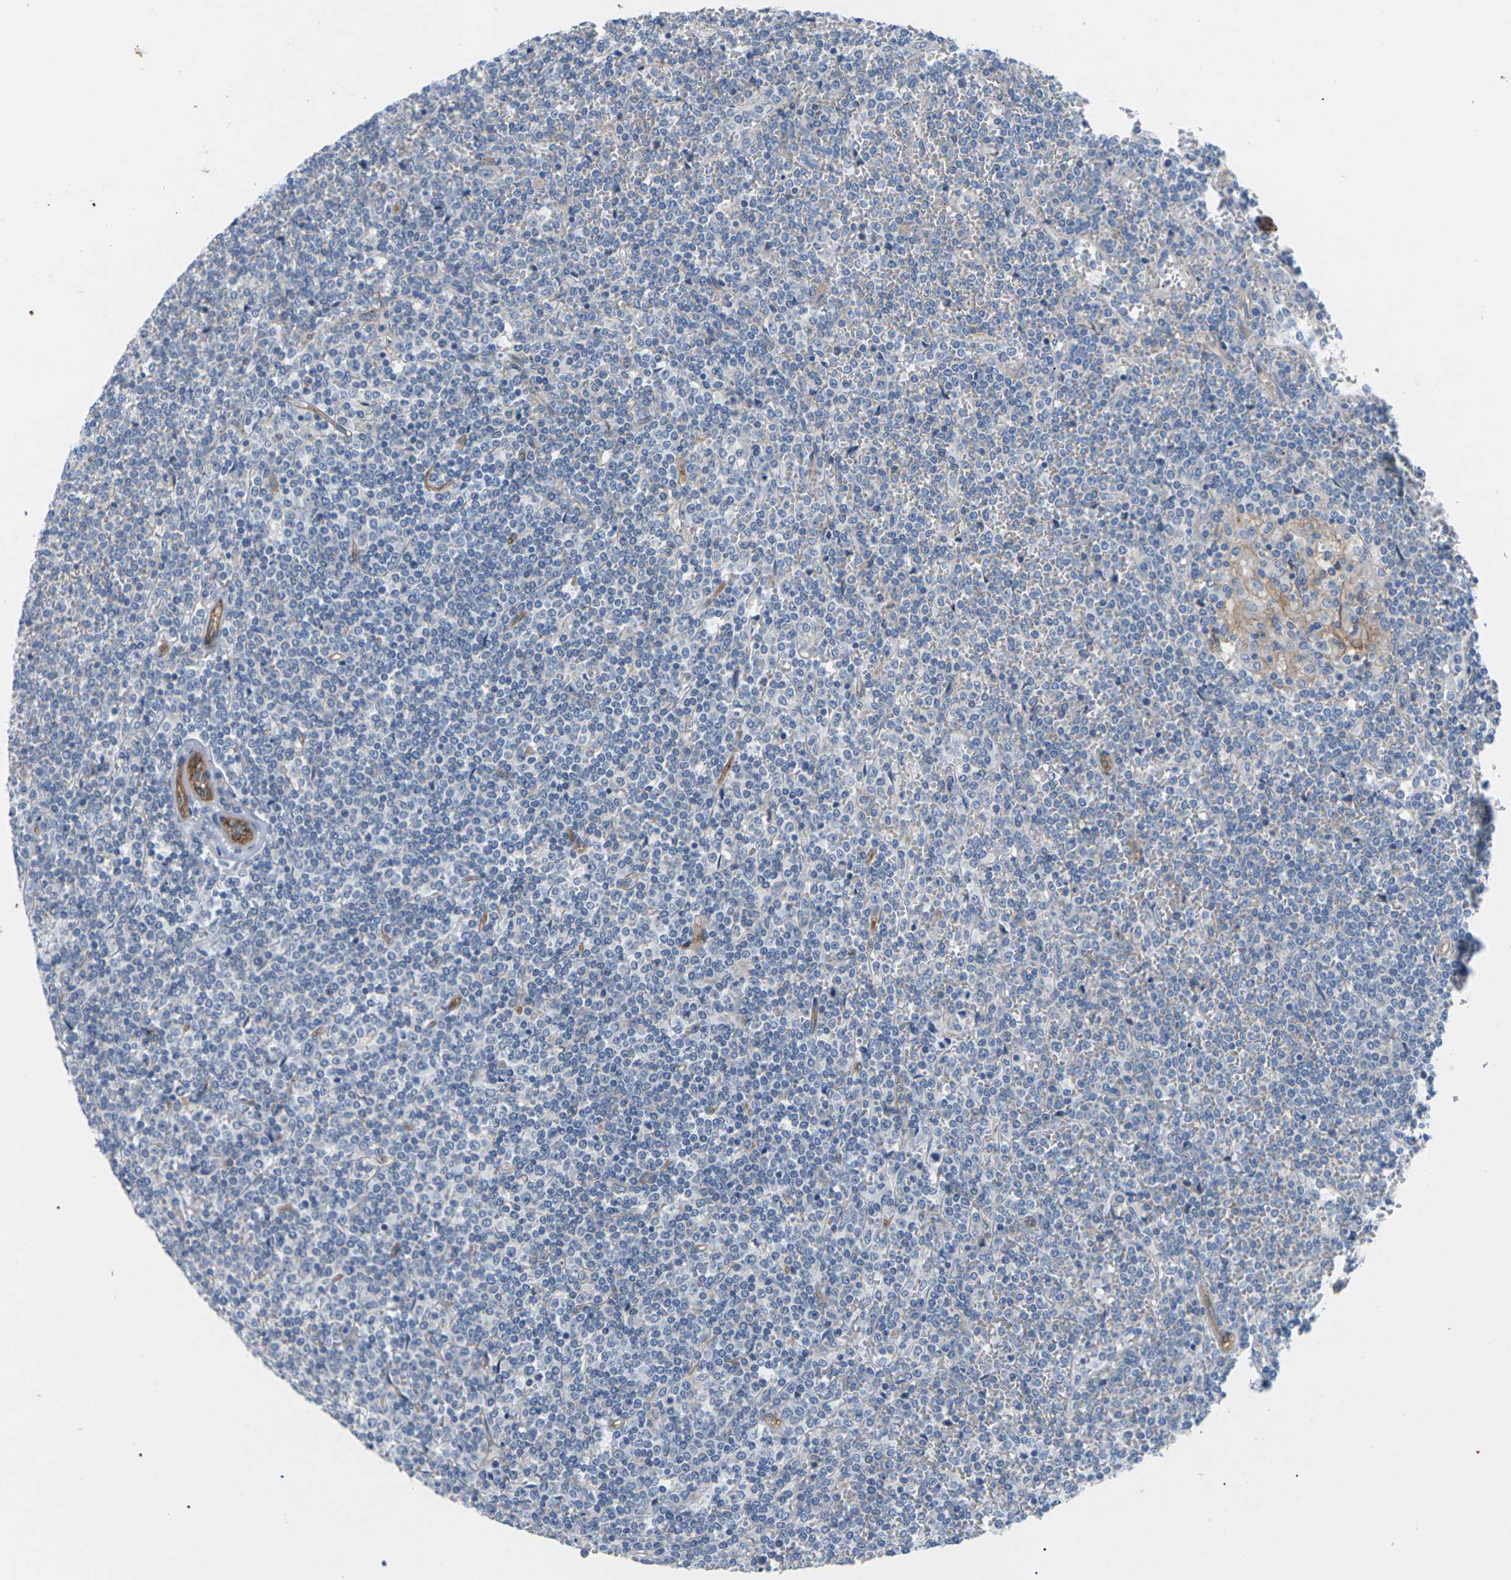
{"staining": {"intensity": "negative", "quantity": "none", "location": "none"}, "tissue": "lymphoma", "cell_type": "Tumor cells", "image_type": "cancer", "snomed": [{"axis": "morphology", "description": "Malignant lymphoma, non-Hodgkin's type, Low grade"}, {"axis": "topography", "description": "Spleen"}], "caption": "Lymphoma was stained to show a protein in brown. There is no significant staining in tumor cells.", "gene": "ITGA5", "patient": {"sex": "female", "age": 19}}